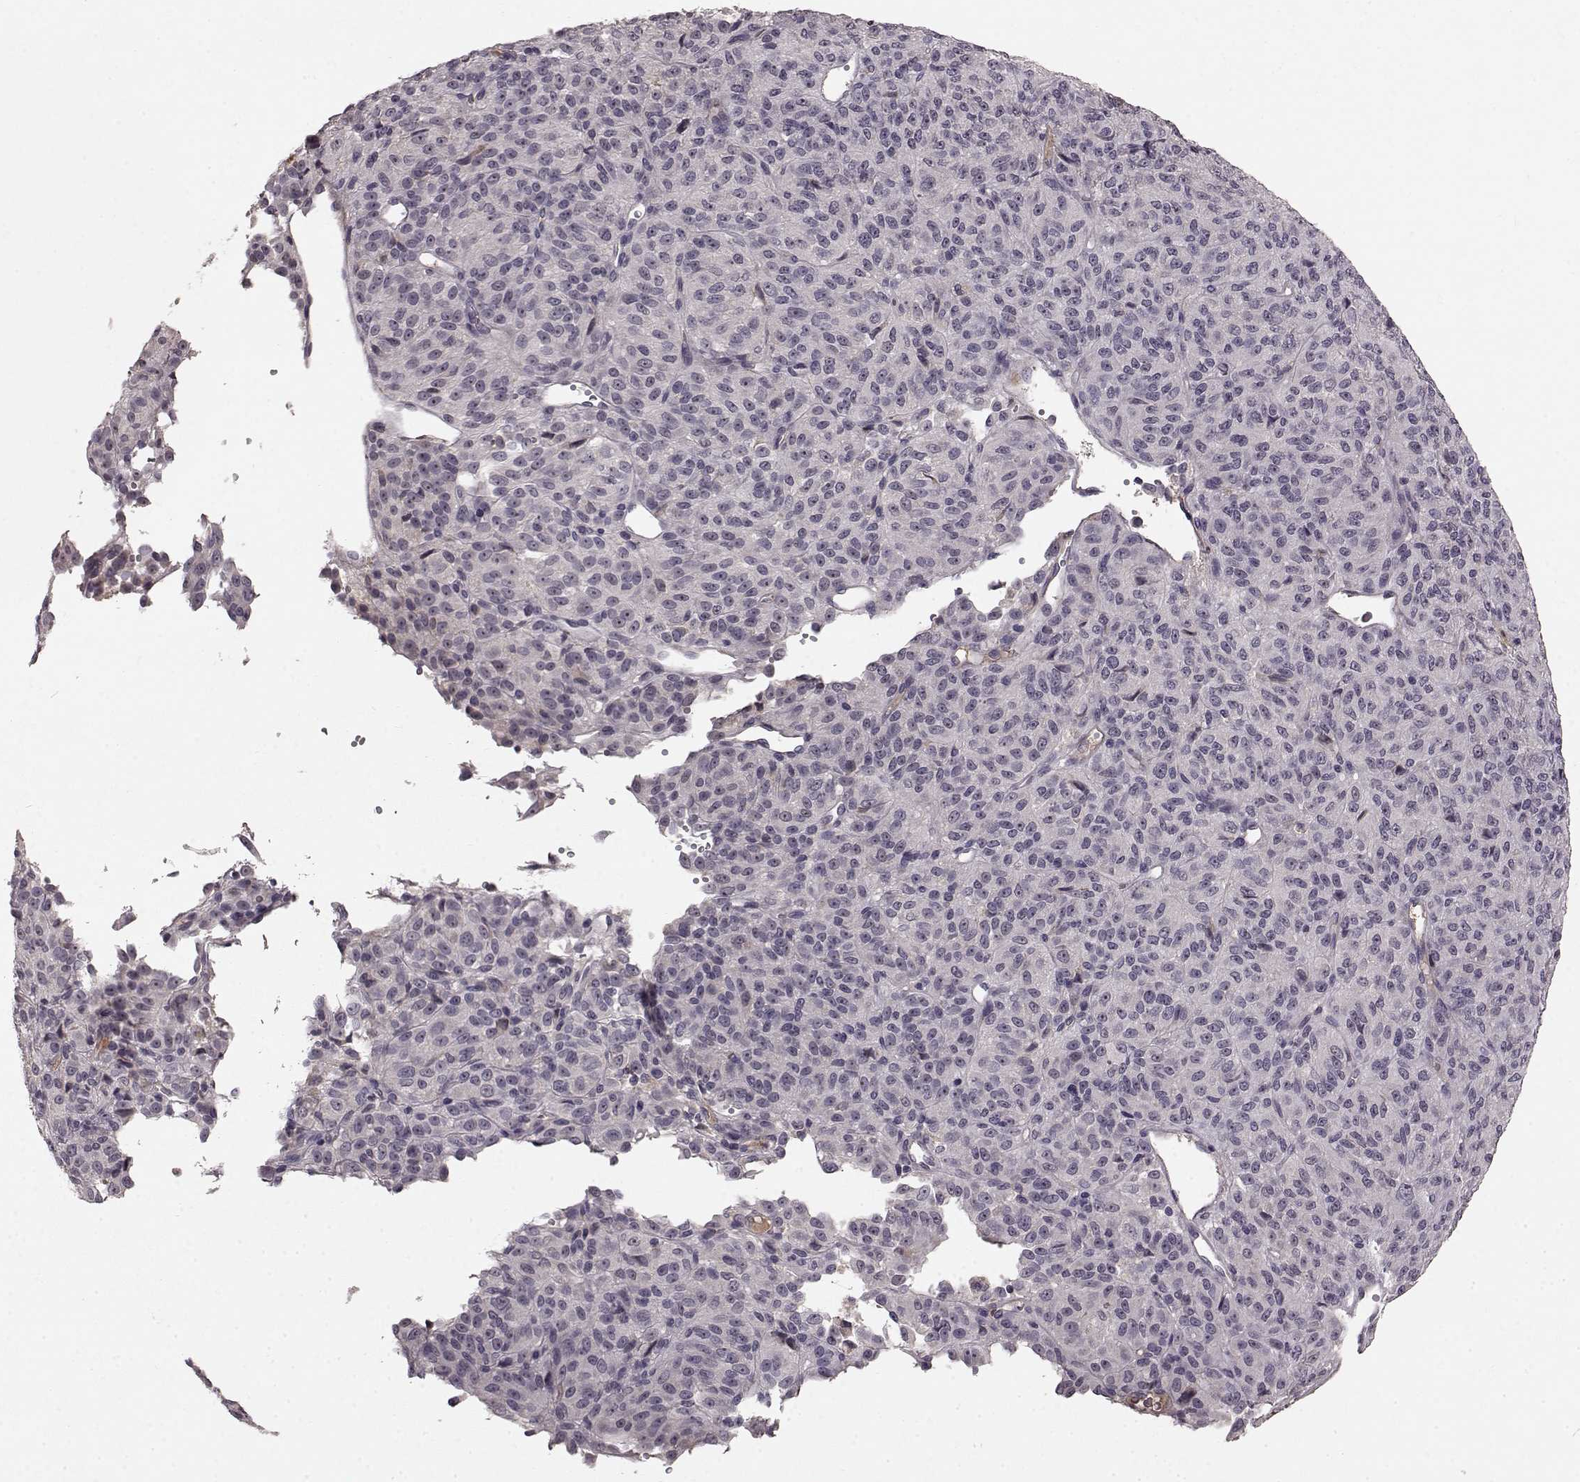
{"staining": {"intensity": "negative", "quantity": "none", "location": "none"}, "tissue": "melanoma", "cell_type": "Tumor cells", "image_type": "cancer", "snomed": [{"axis": "morphology", "description": "Malignant melanoma, Metastatic site"}, {"axis": "topography", "description": "Brain"}], "caption": "This micrograph is of malignant melanoma (metastatic site) stained with IHC to label a protein in brown with the nuclei are counter-stained blue. There is no expression in tumor cells.", "gene": "SLC22A18", "patient": {"sex": "female", "age": 56}}